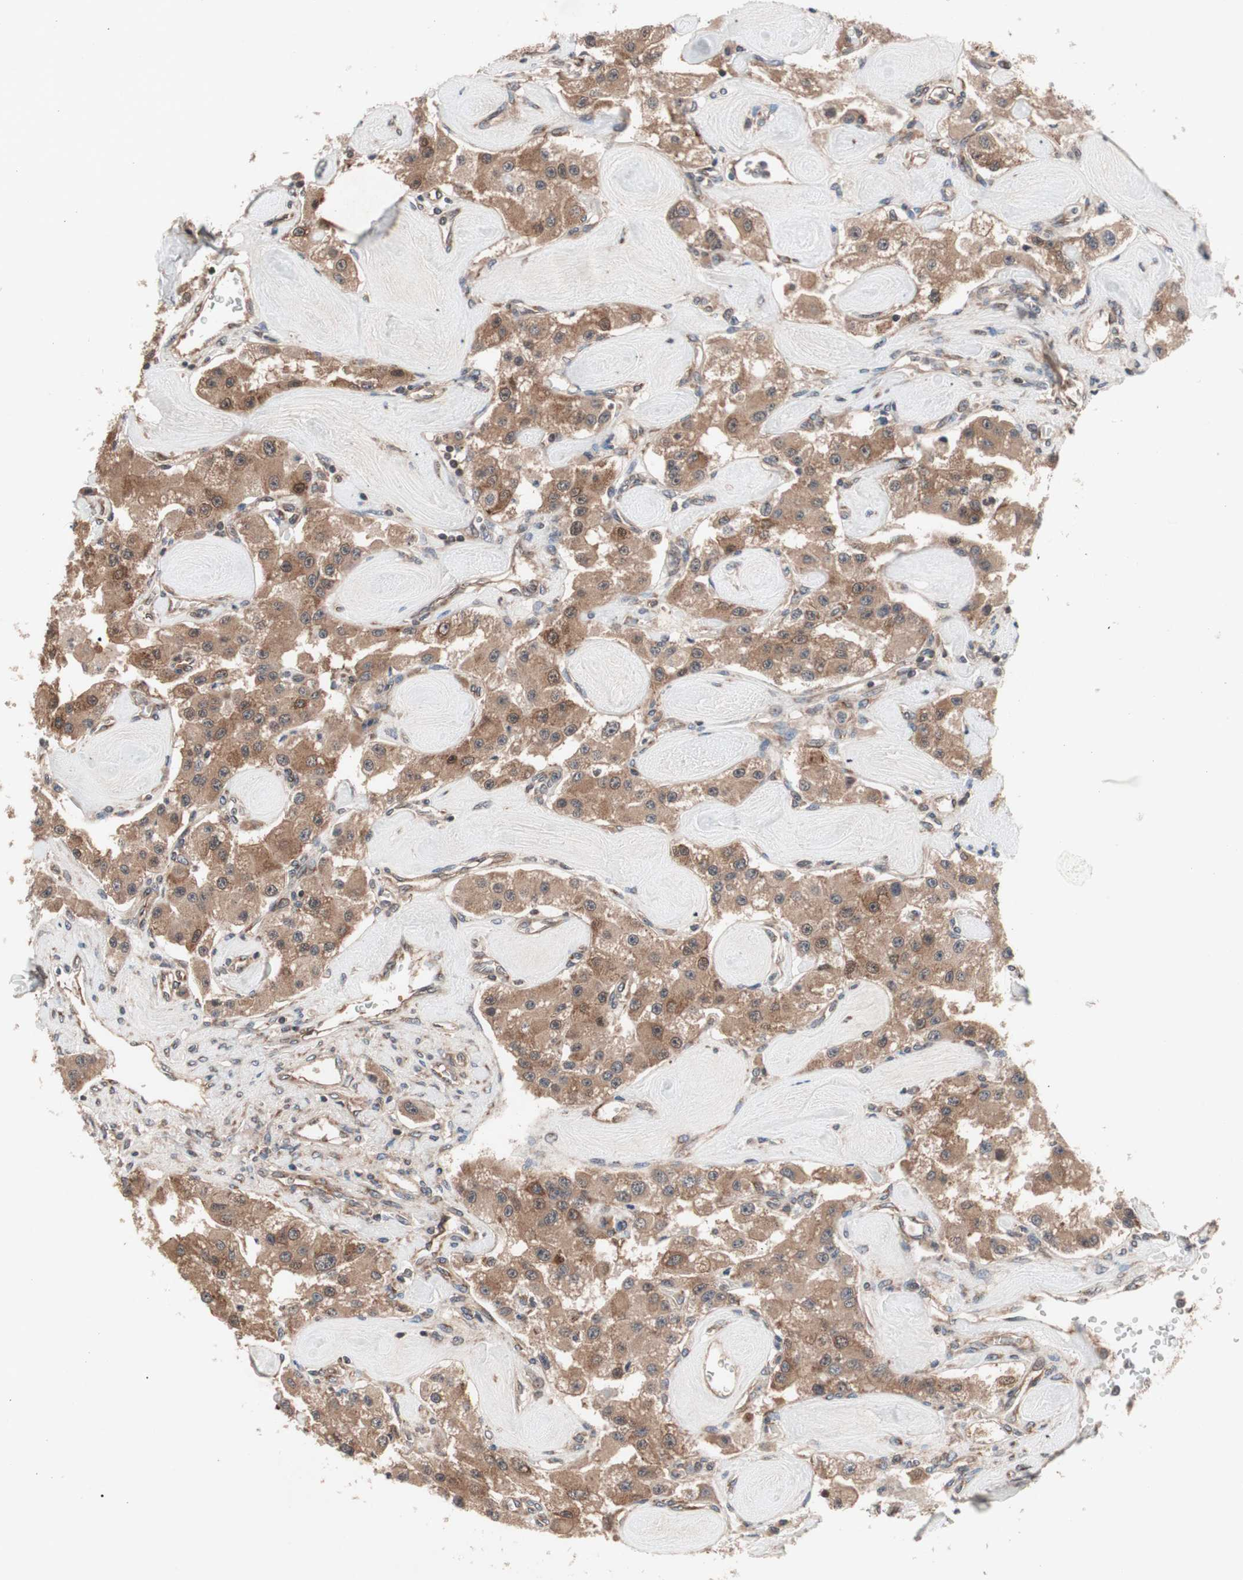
{"staining": {"intensity": "moderate", "quantity": ">75%", "location": "cytoplasmic/membranous"}, "tissue": "carcinoid", "cell_type": "Tumor cells", "image_type": "cancer", "snomed": [{"axis": "morphology", "description": "Carcinoid, malignant, NOS"}, {"axis": "topography", "description": "Pancreas"}], "caption": "Immunohistochemical staining of carcinoid shows moderate cytoplasmic/membranous protein positivity in approximately >75% of tumor cells. Immunohistochemistry stains the protein of interest in brown and the nuclei are stained blue.", "gene": "IRS1", "patient": {"sex": "male", "age": 41}}